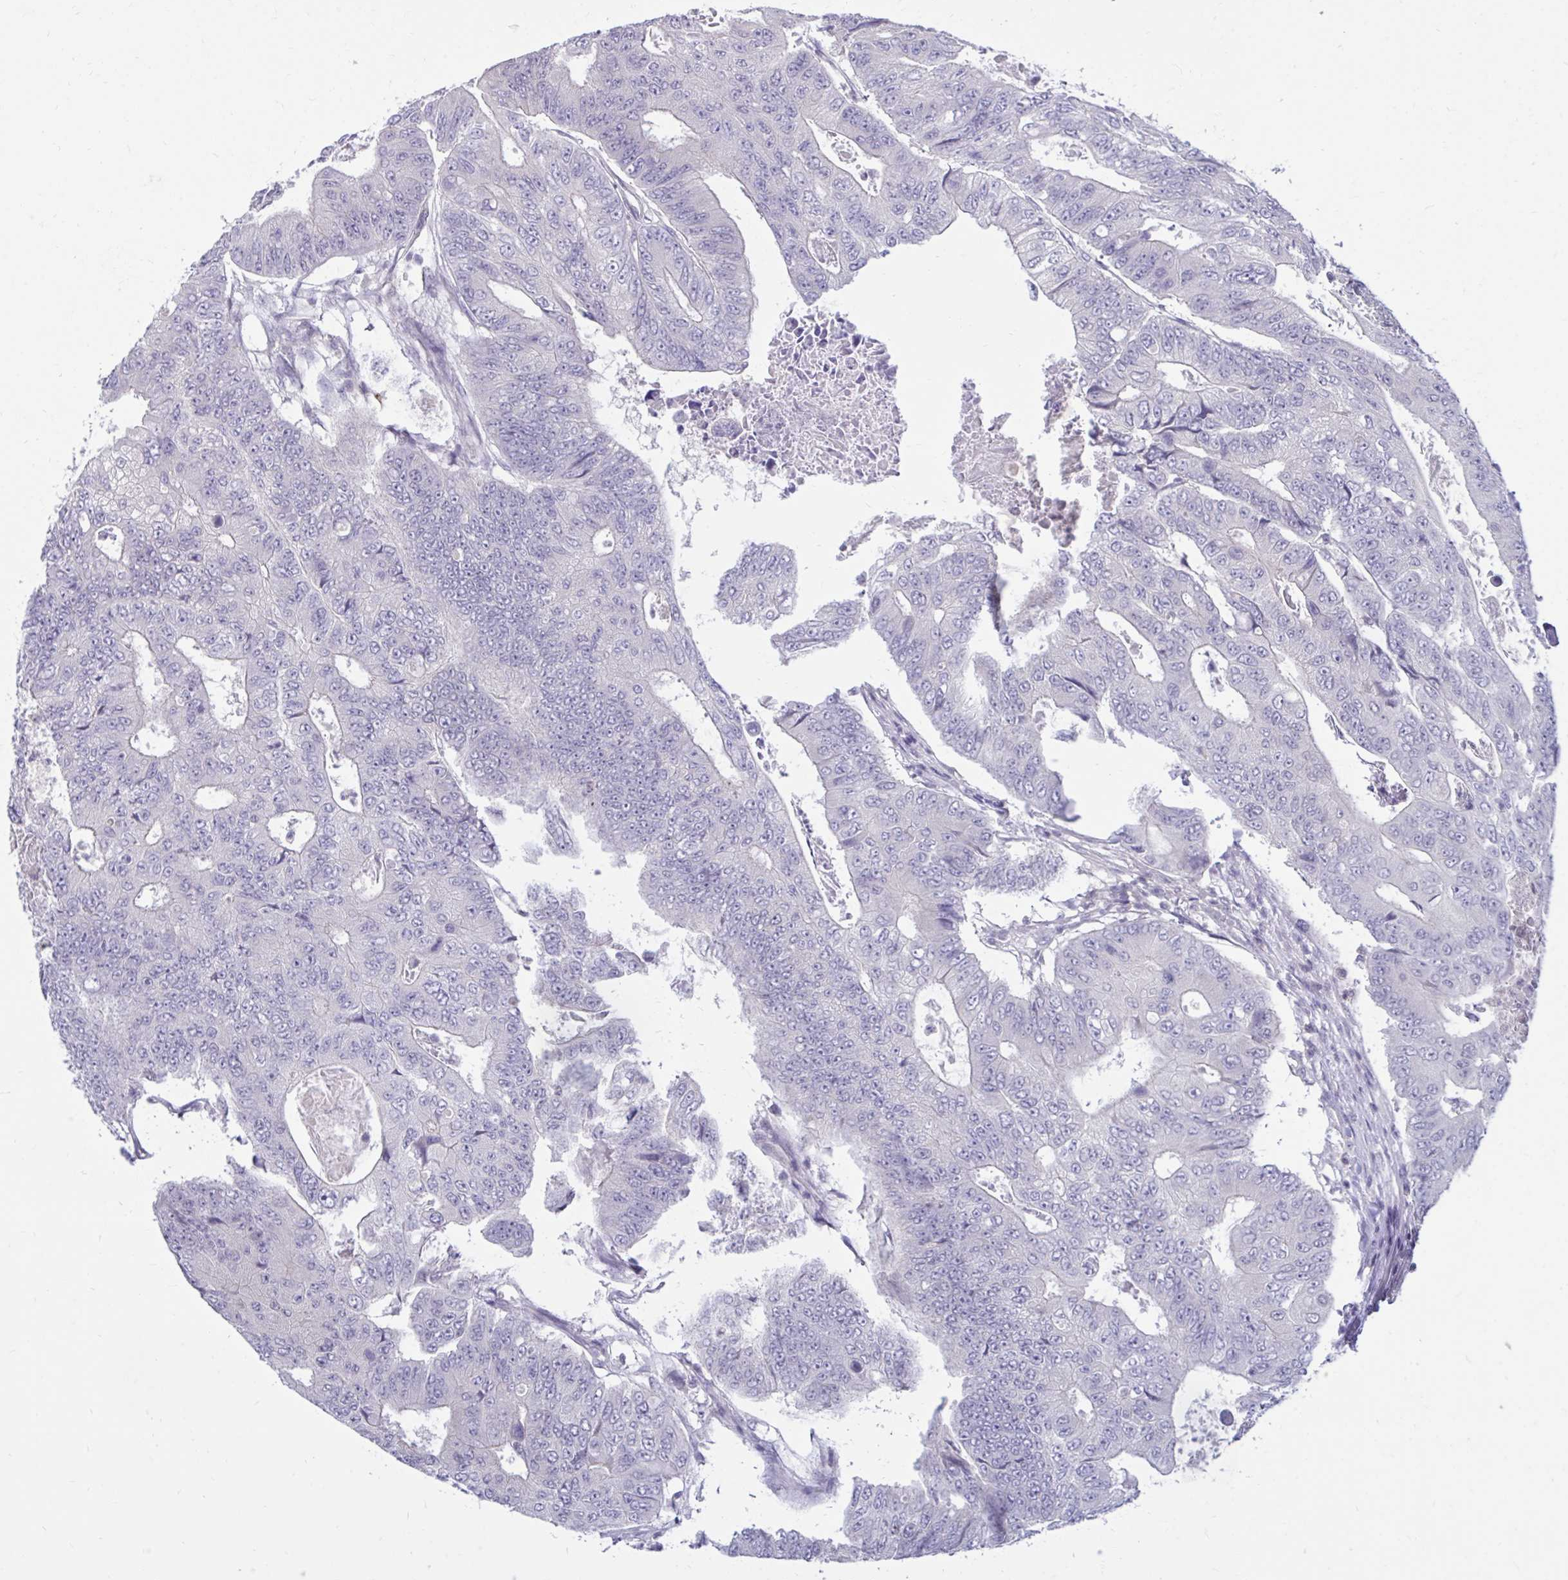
{"staining": {"intensity": "negative", "quantity": "none", "location": "none"}, "tissue": "colorectal cancer", "cell_type": "Tumor cells", "image_type": "cancer", "snomed": [{"axis": "morphology", "description": "Adenocarcinoma, NOS"}, {"axis": "topography", "description": "Colon"}], "caption": "Colorectal cancer was stained to show a protein in brown. There is no significant positivity in tumor cells. (DAB (3,3'-diaminobenzidine) IHC visualized using brightfield microscopy, high magnification).", "gene": "ARPP19", "patient": {"sex": "female", "age": 48}}